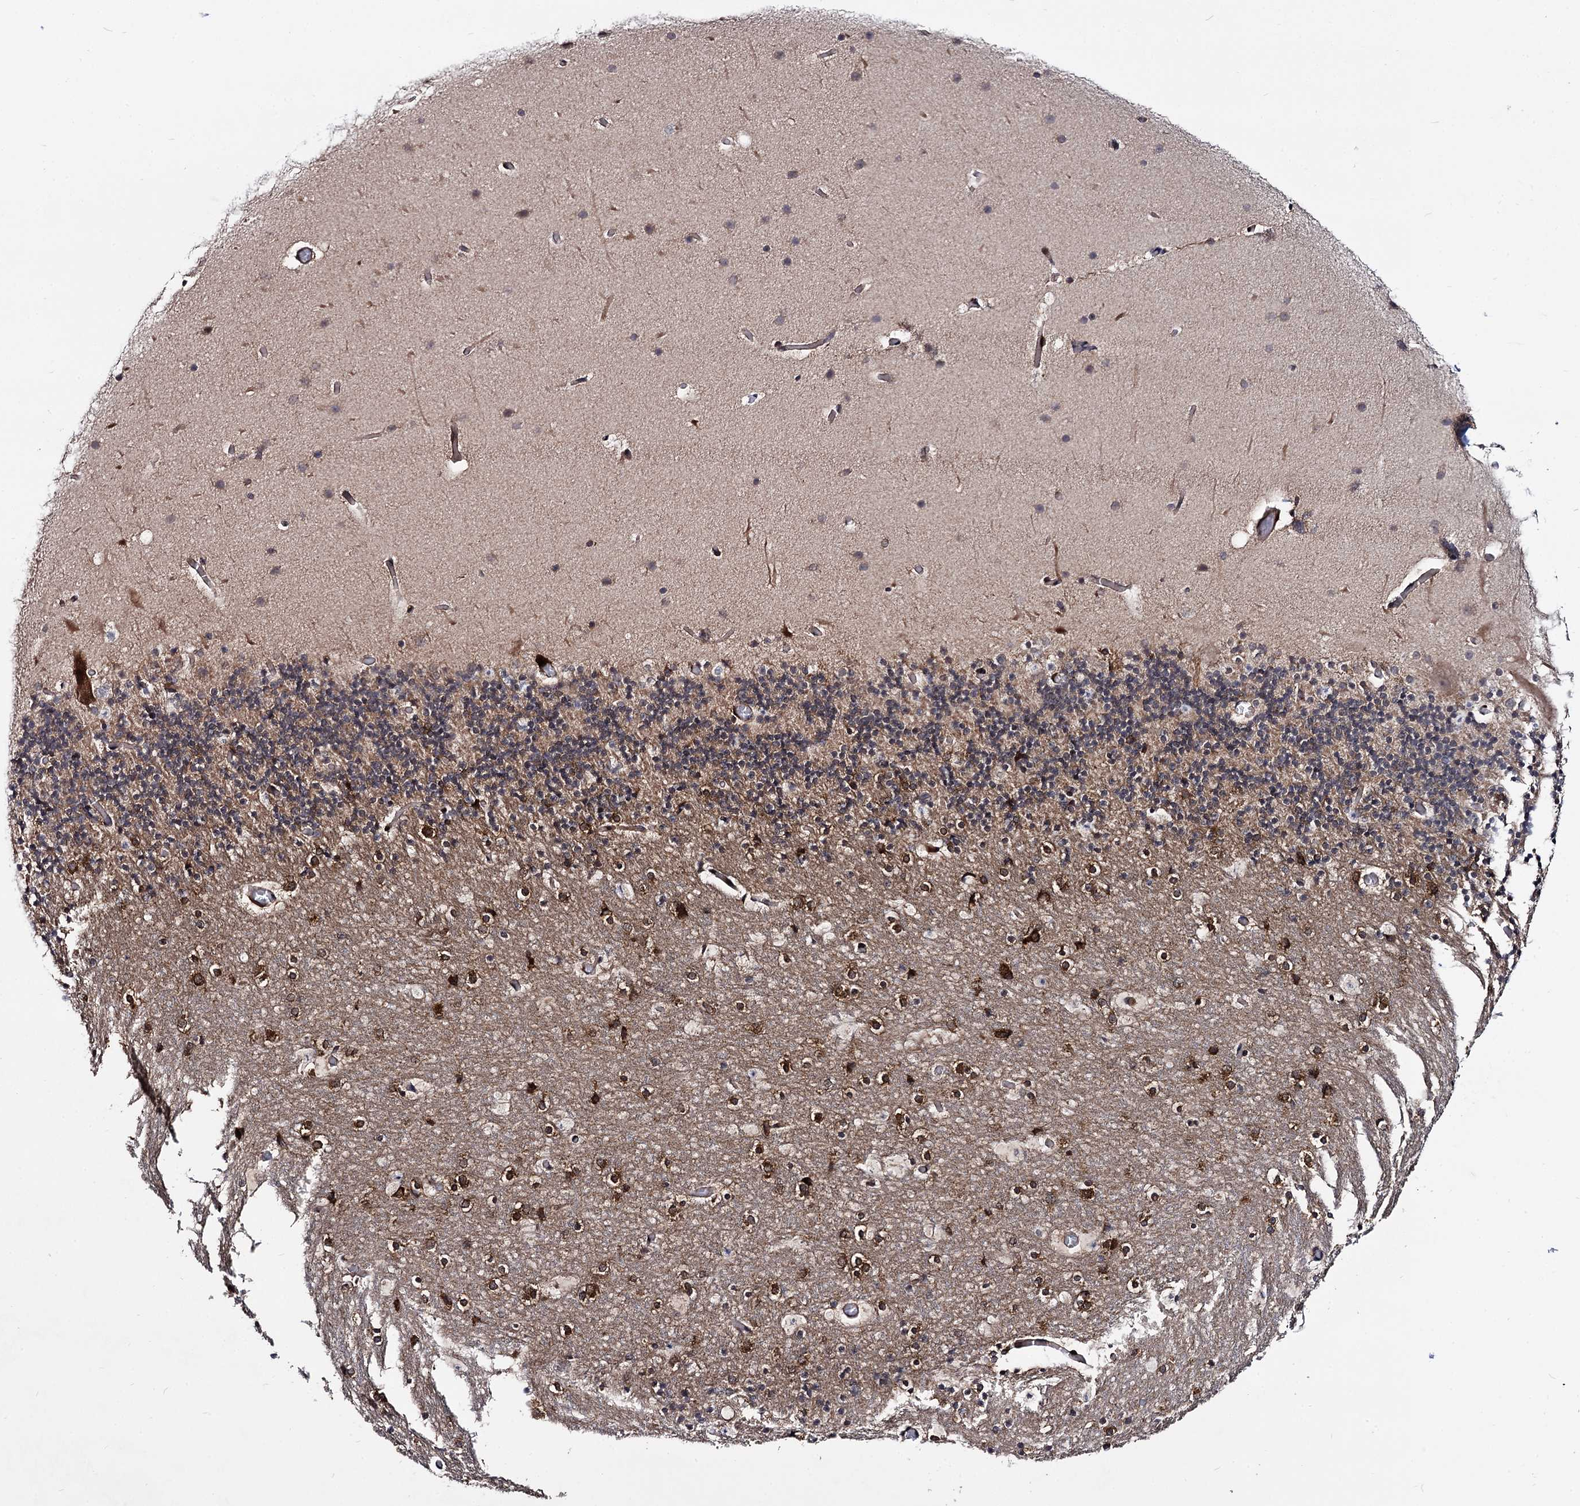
{"staining": {"intensity": "strong", "quantity": "<25%", "location": "cytoplasmic/membranous"}, "tissue": "cerebellum", "cell_type": "Cells in granular layer", "image_type": "normal", "snomed": [{"axis": "morphology", "description": "Normal tissue, NOS"}, {"axis": "topography", "description": "Cerebellum"}], "caption": "Cells in granular layer reveal medium levels of strong cytoplasmic/membranous staining in approximately <25% of cells in unremarkable human cerebellum. The staining is performed using DAB brown chromogen to label protein expression. The nuclei are counter-stained blue using hematoxylin.", "gene": "MICAL2", "patient": {"sex": "male", "age": 57}}